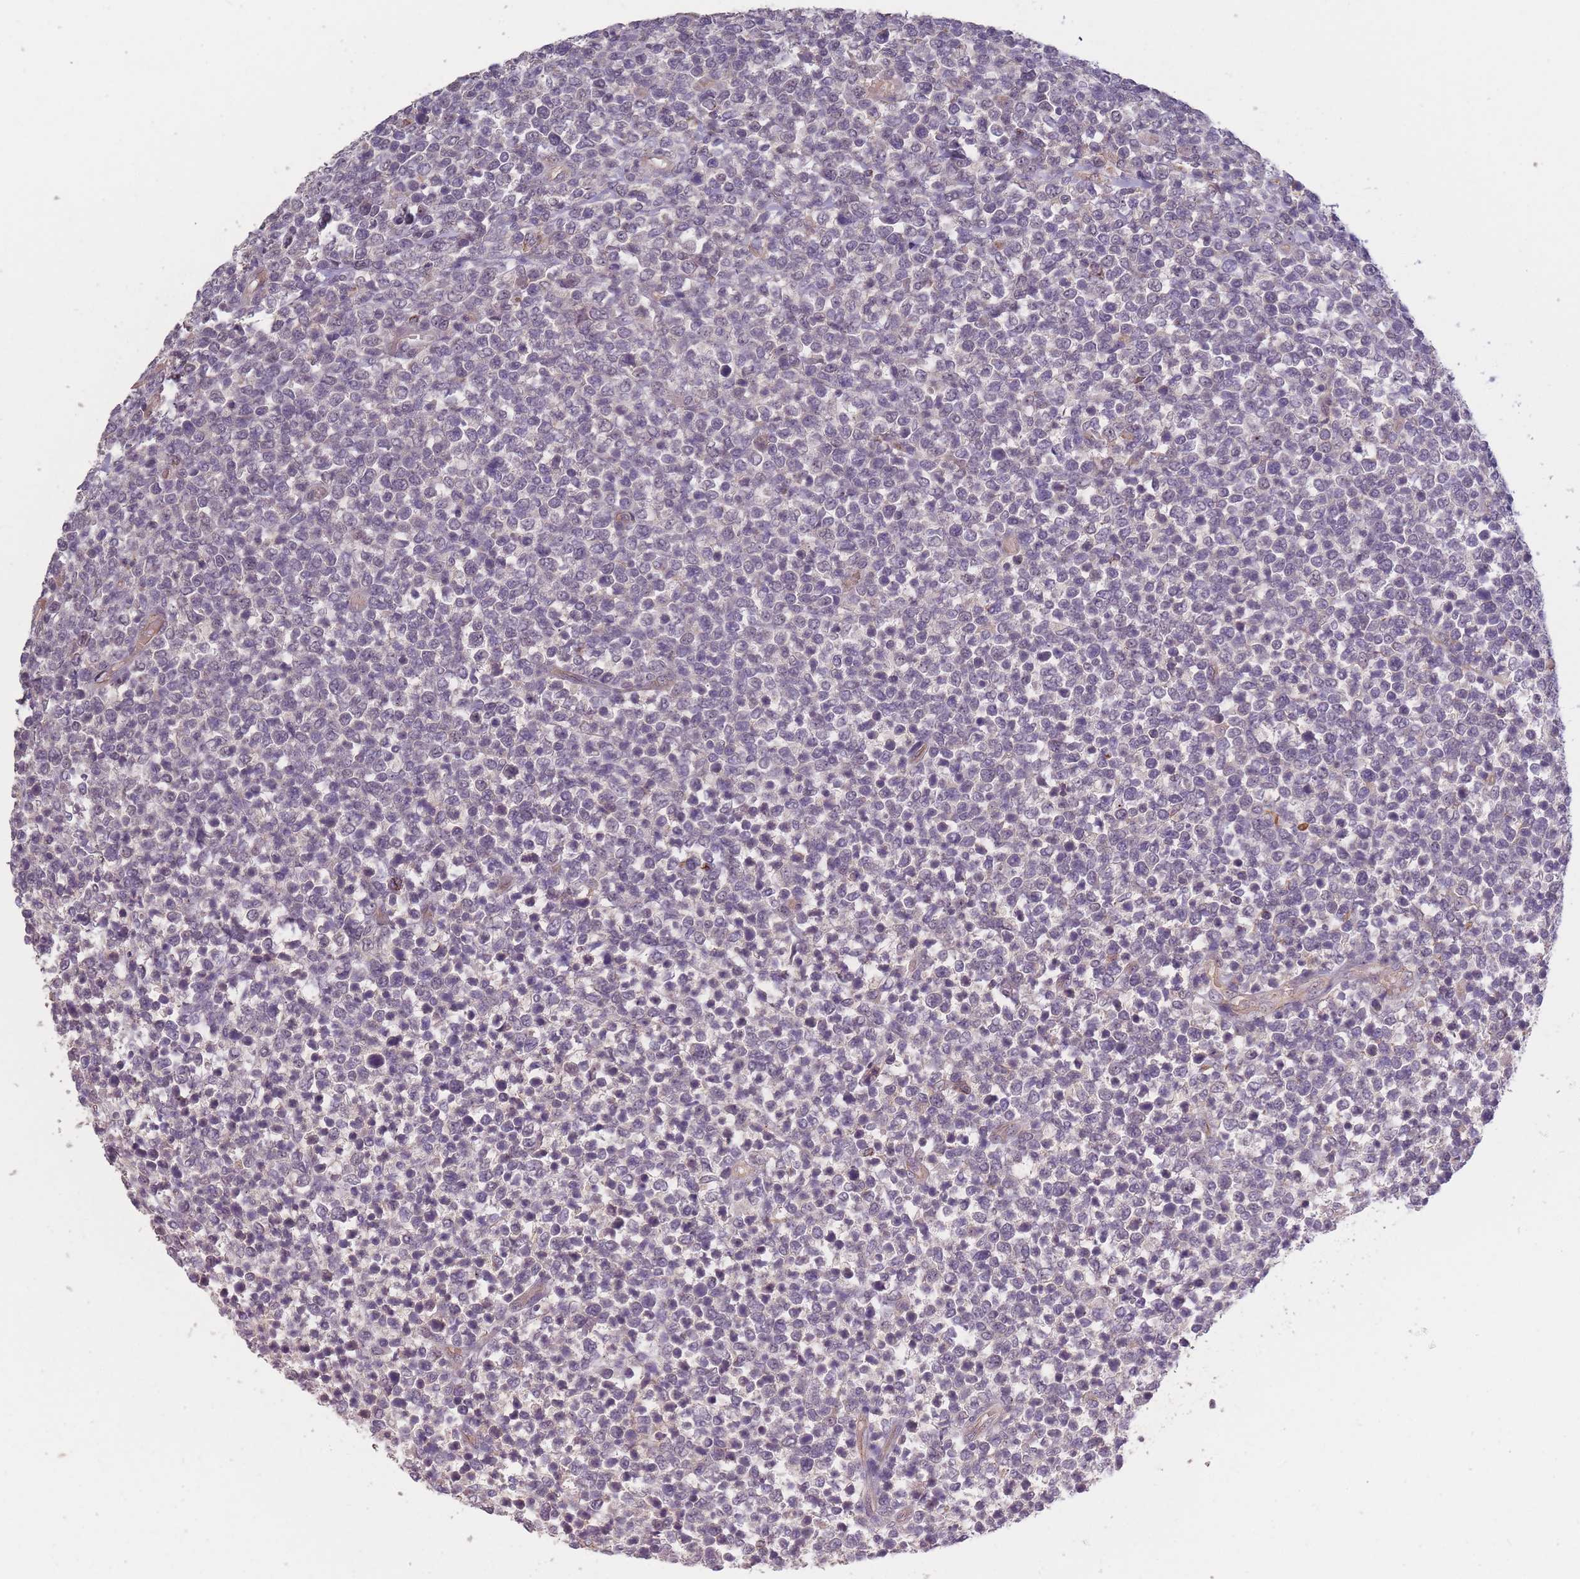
{"staining": {"intensity": "negative", "quantity": "none", "location": "none"}, "tissue": "lymphoma", "cell_type": "Tumor cells", "image_type": "cancer", "snomed": [{"axis": "morphology", "description": "Malignant lymphoma, non-Hodgkin's type, High grade"}, {"axis": "topography", "description": "Soft tissue"}], "caption": "Lymphoma was stained to show a protein in brown. There is no significant expression in tumor cells.", "gene": "KIAA1755", "patient": {"sex": "female", "age": 56}}